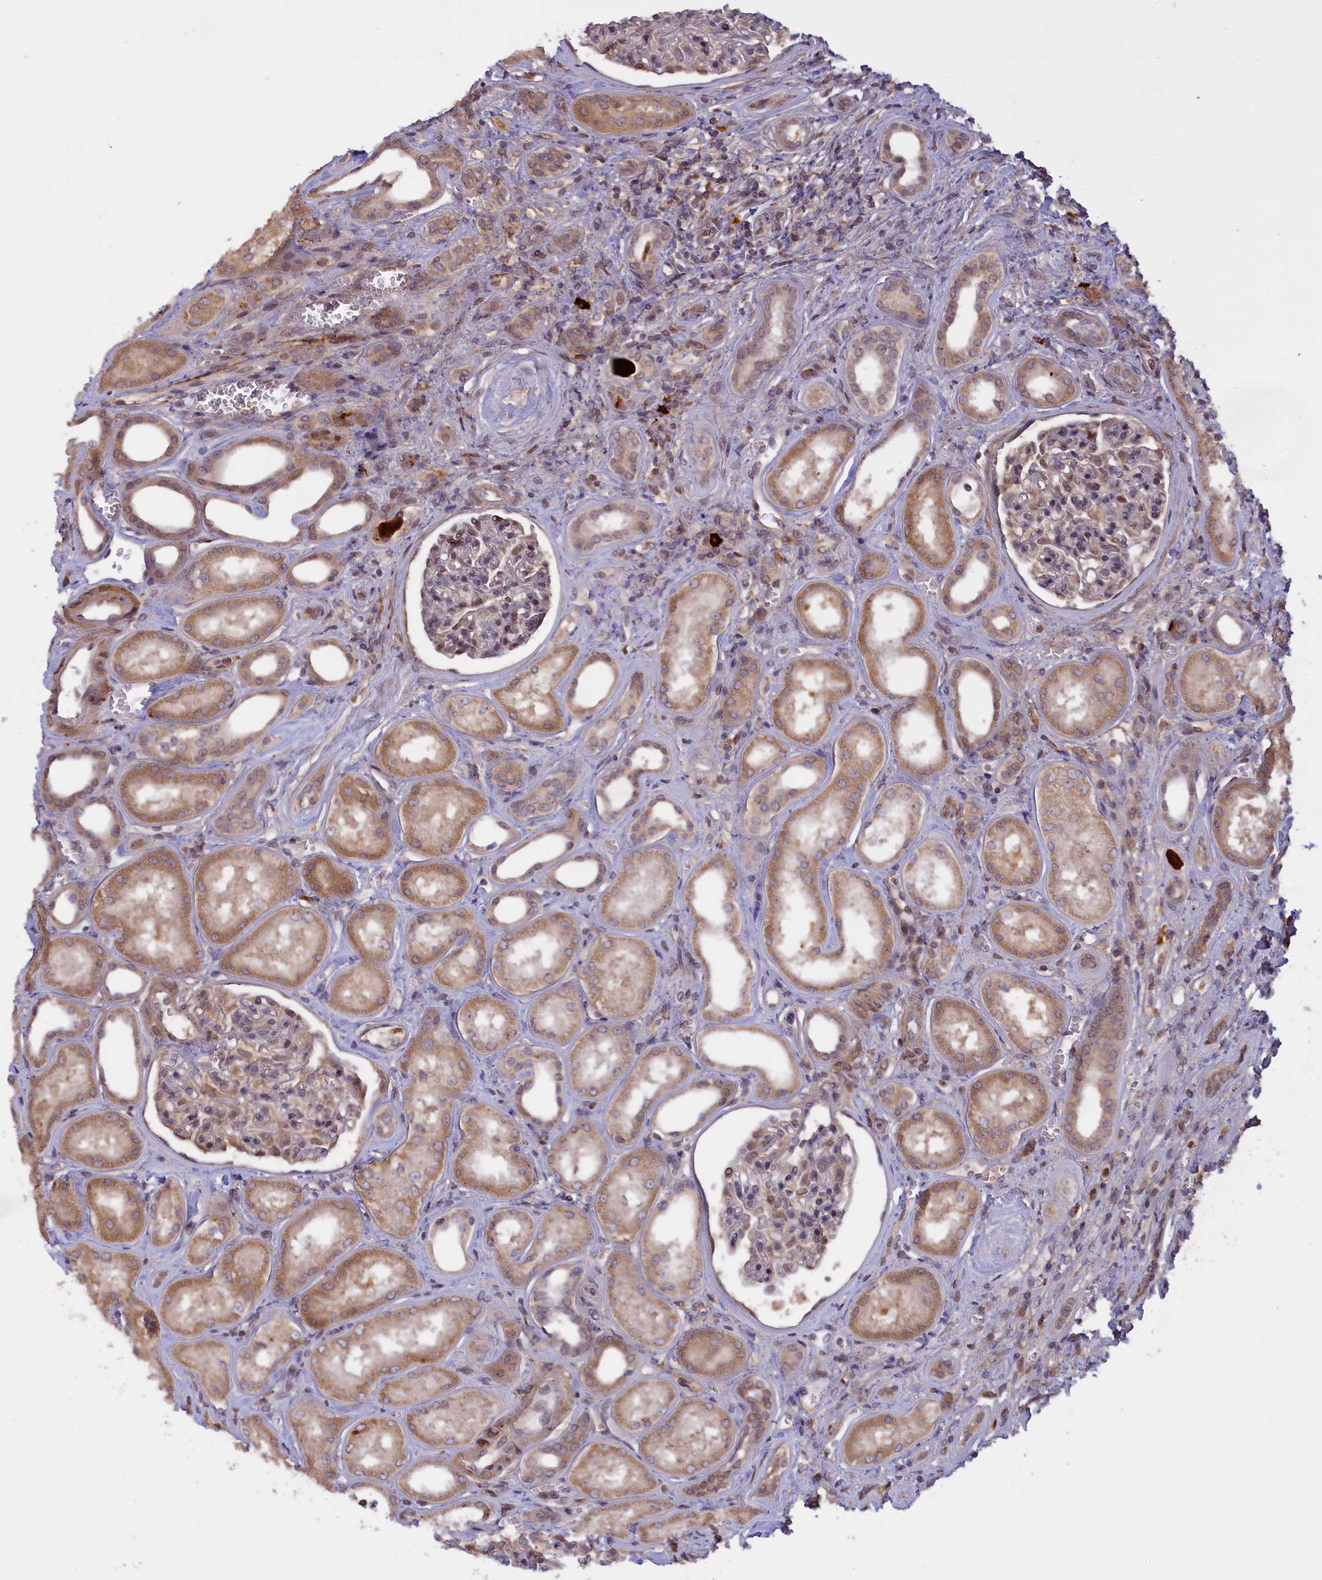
{"staining": {"intensity": "weak", "quantity": "25%-75%", "location": "cytoplasmic/membranous,nuclear"}, "tissue": "kidney", "cell_type": "Cells in glomeruli", "image_type": "normal", "snomed": [{"axis": "morphology", "description": "Normal tissue, NOS"}, {"axis": "morphology", "description": "Adenocarcinoma, NOS"}, {"axis": "topography", "description": "Kidney"}], "caption": "Kidney stained with a brown dye displays weak cytoplasmic/membranous,nuclear positive expression in approximately 25%-75% of cells in glomeruli.", "gene": "RRAD", "patient": {"sex": "female", "age": 68}}